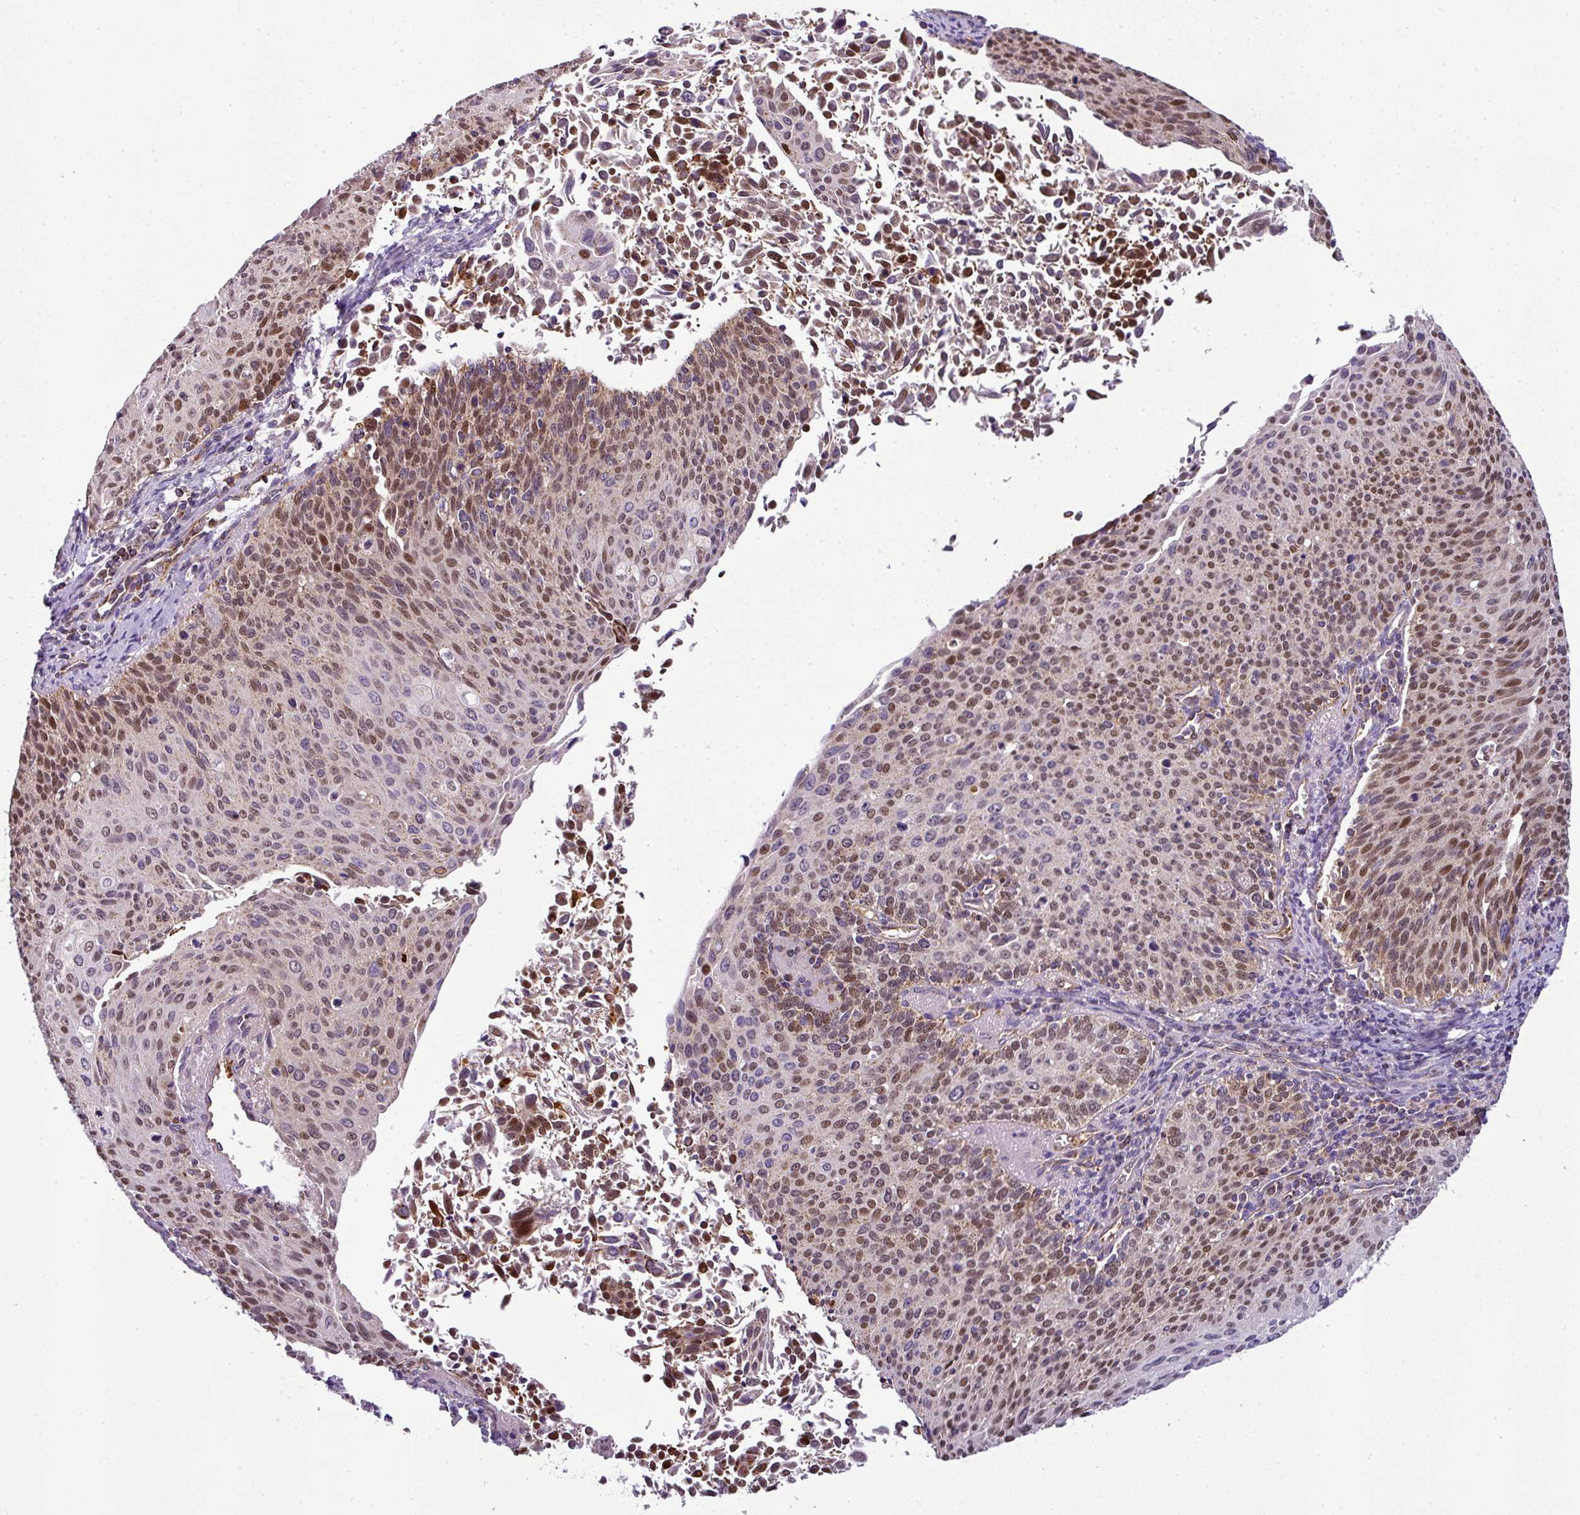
{"staining": {"intensity": "moderate", "quantity": ">75%", "location": "cytoplasmic/membranous,nuclear"}, "tissue": "cervical cancer", "cell_type": "Tumor cells", "image_type": "cancer", "snomed": [{"axis": "morphology", "description": "Squamous cell carcinoma, NOS"}, {"axis": "topography", "description": "Cervix"}], "caption": "Cervical cancer was stained to show a protein in brown. There is medium levels of moderate cytoplasmic/membranous and nuclear positivity in about >75% of tumor cells.", "gene": "PRELID3B", "patient": {"sex": "female", "age": 55}}